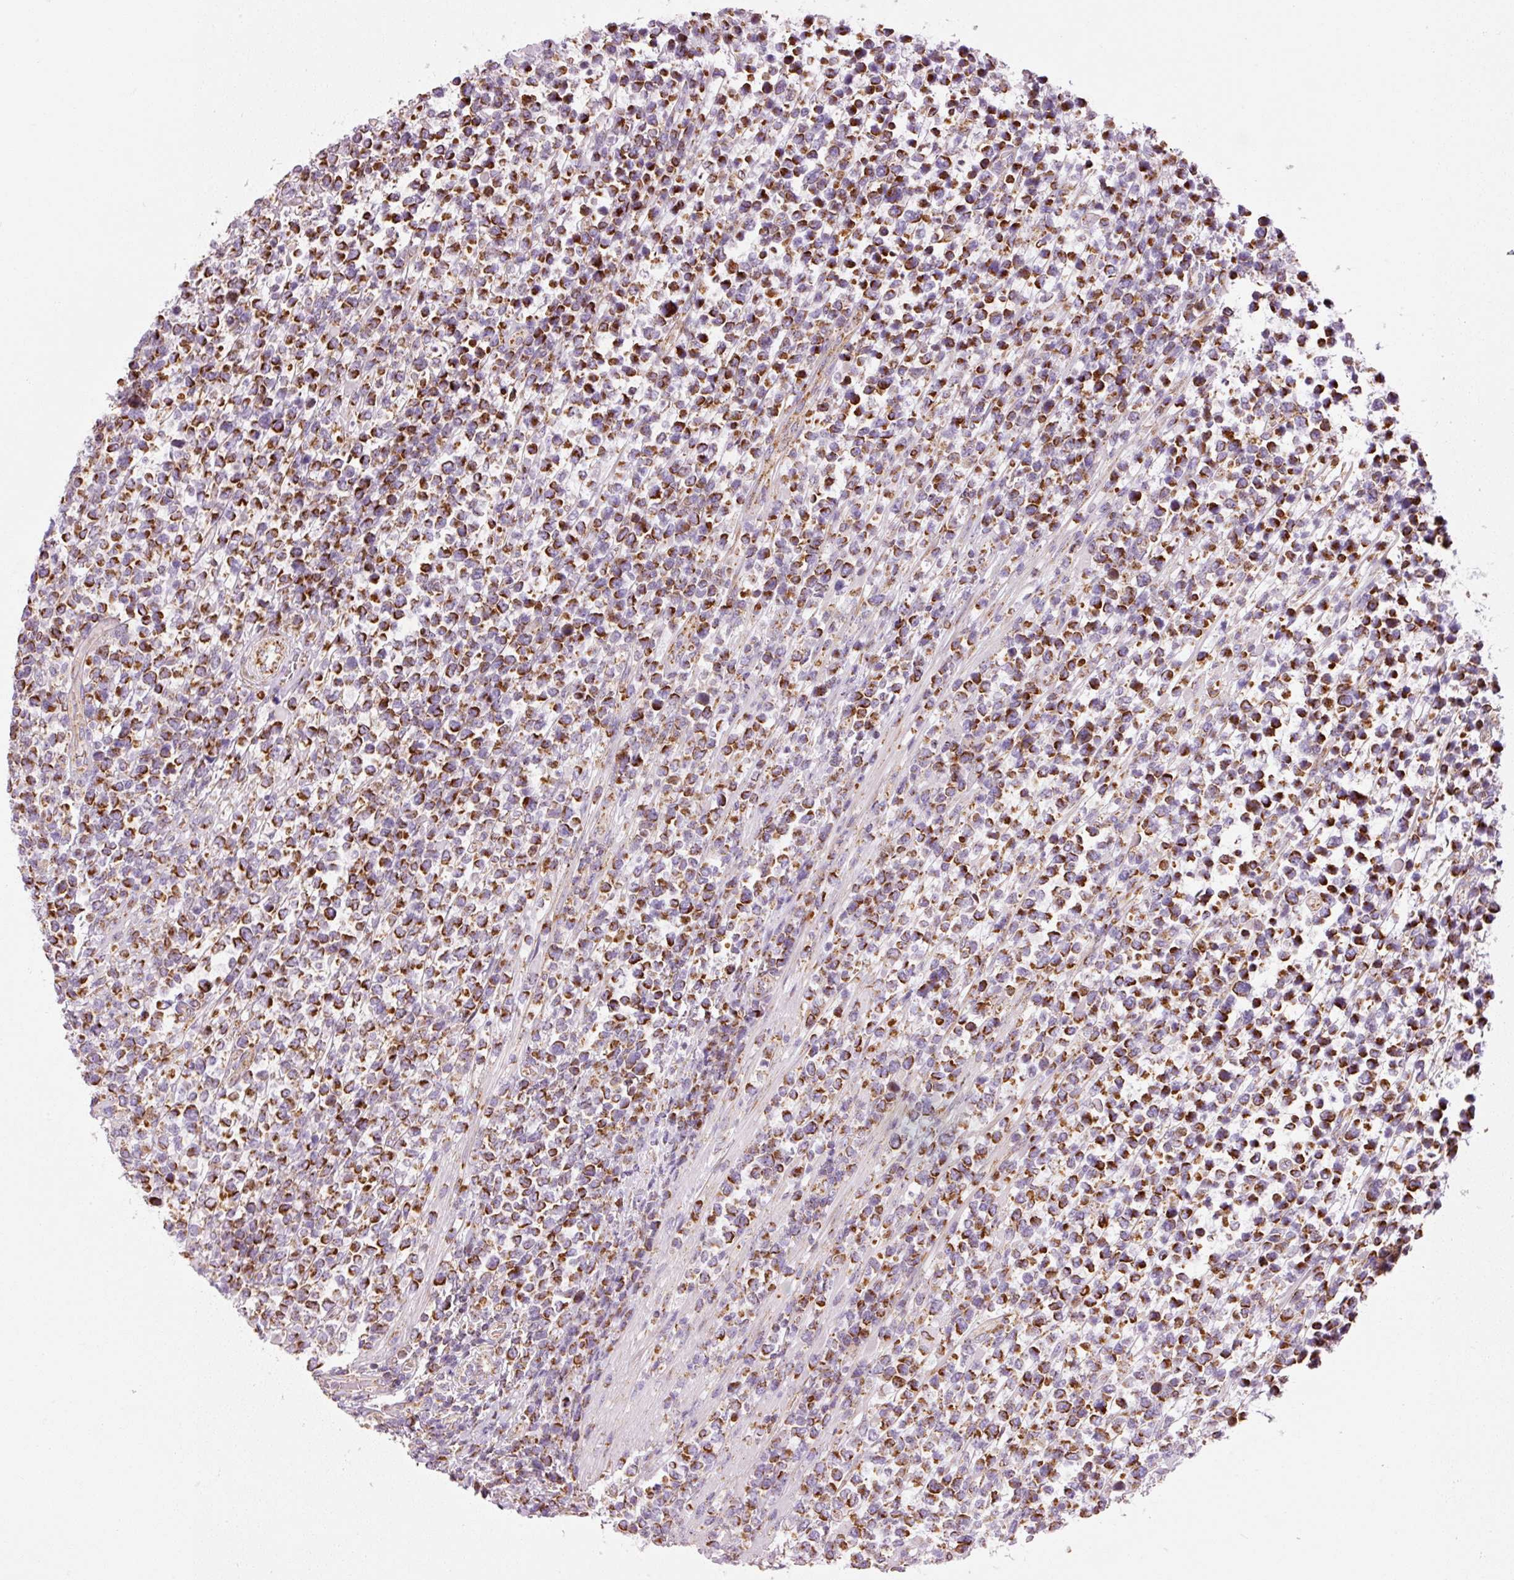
{"staining": {"intensity": "strong", "quantity": ">75%", "location": "cytoplasmic/membranous"}, "tissue": "lymphoma", "cell_type": "Tumor cells", "image_type": "cancer", "snomed": [{"axis": "morphology", "description": "Malignant lymphoma, non-Hodgkin's type, High grade"}, {"axis": "topography", "description": "Soft tissue"}], "caption": "A micrograph showing strong cytoplasmic/membranous expression in about >75% of tumor cells in high-grade malignant lymphoma, non-Hodgkin's type, as visualized by brown immunohistochemical staining.", "gene": "NDUFB4", "patient": {"sex": "female", "age": 56}}